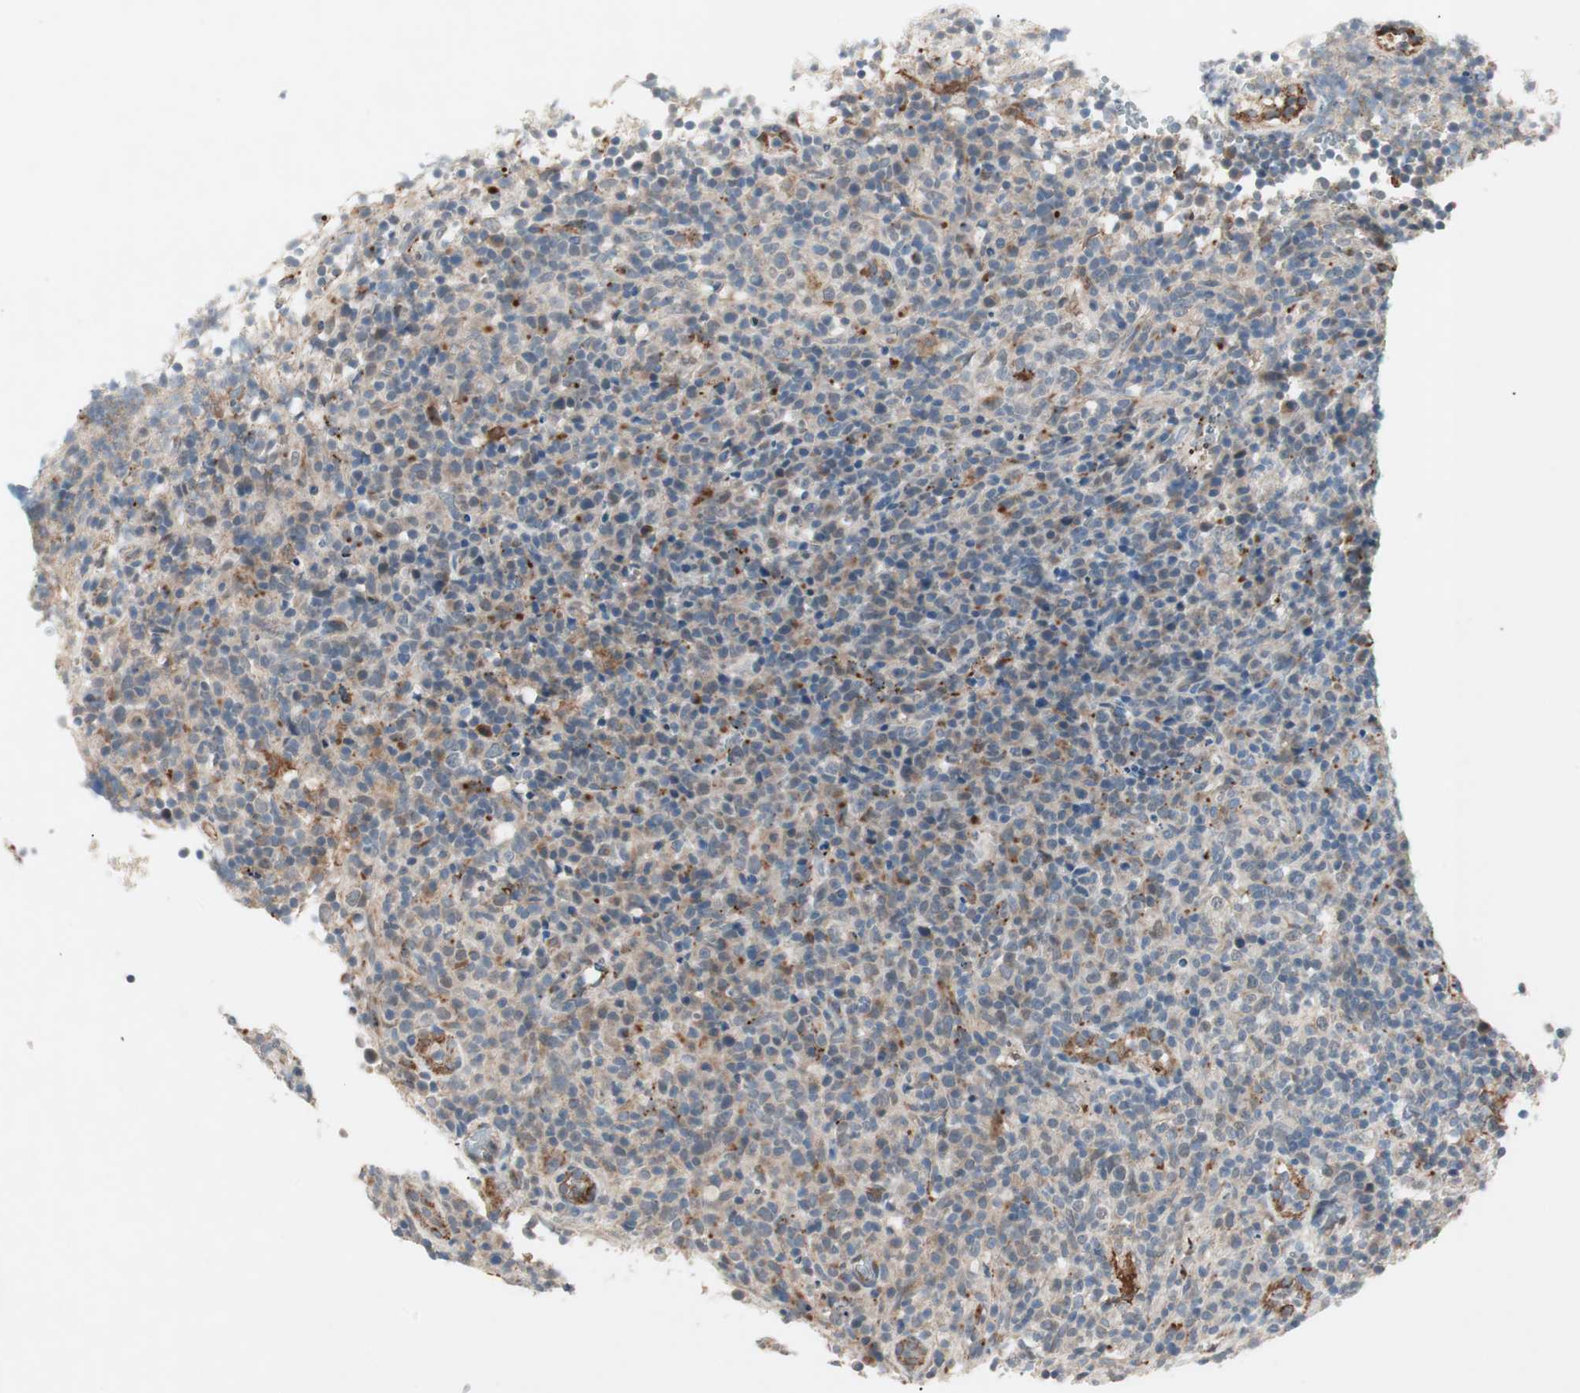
{"staining": {"intensity": "weak", "quantity": "25%-75%", "location": "cytoplasmic/membranous"}, "tissue": "lymphoma", "cell_type": "Tumor cells", "image_type": "cancer", "snomed": [{"axis": "morphology", "description": "Malignant lymphoma, non-Hodgkin's type, High grade"}, {"axis": "topography", "description": "Lymph node"}], "caption": "A brown stain shows weak cytoplasmic/membranous positivity of a protein in high-grade malignant lymphoma, non-Hodgkin's type tumor cells.", "gene": "FGFR4", "patient": {"sex": "female", "age": 76}}